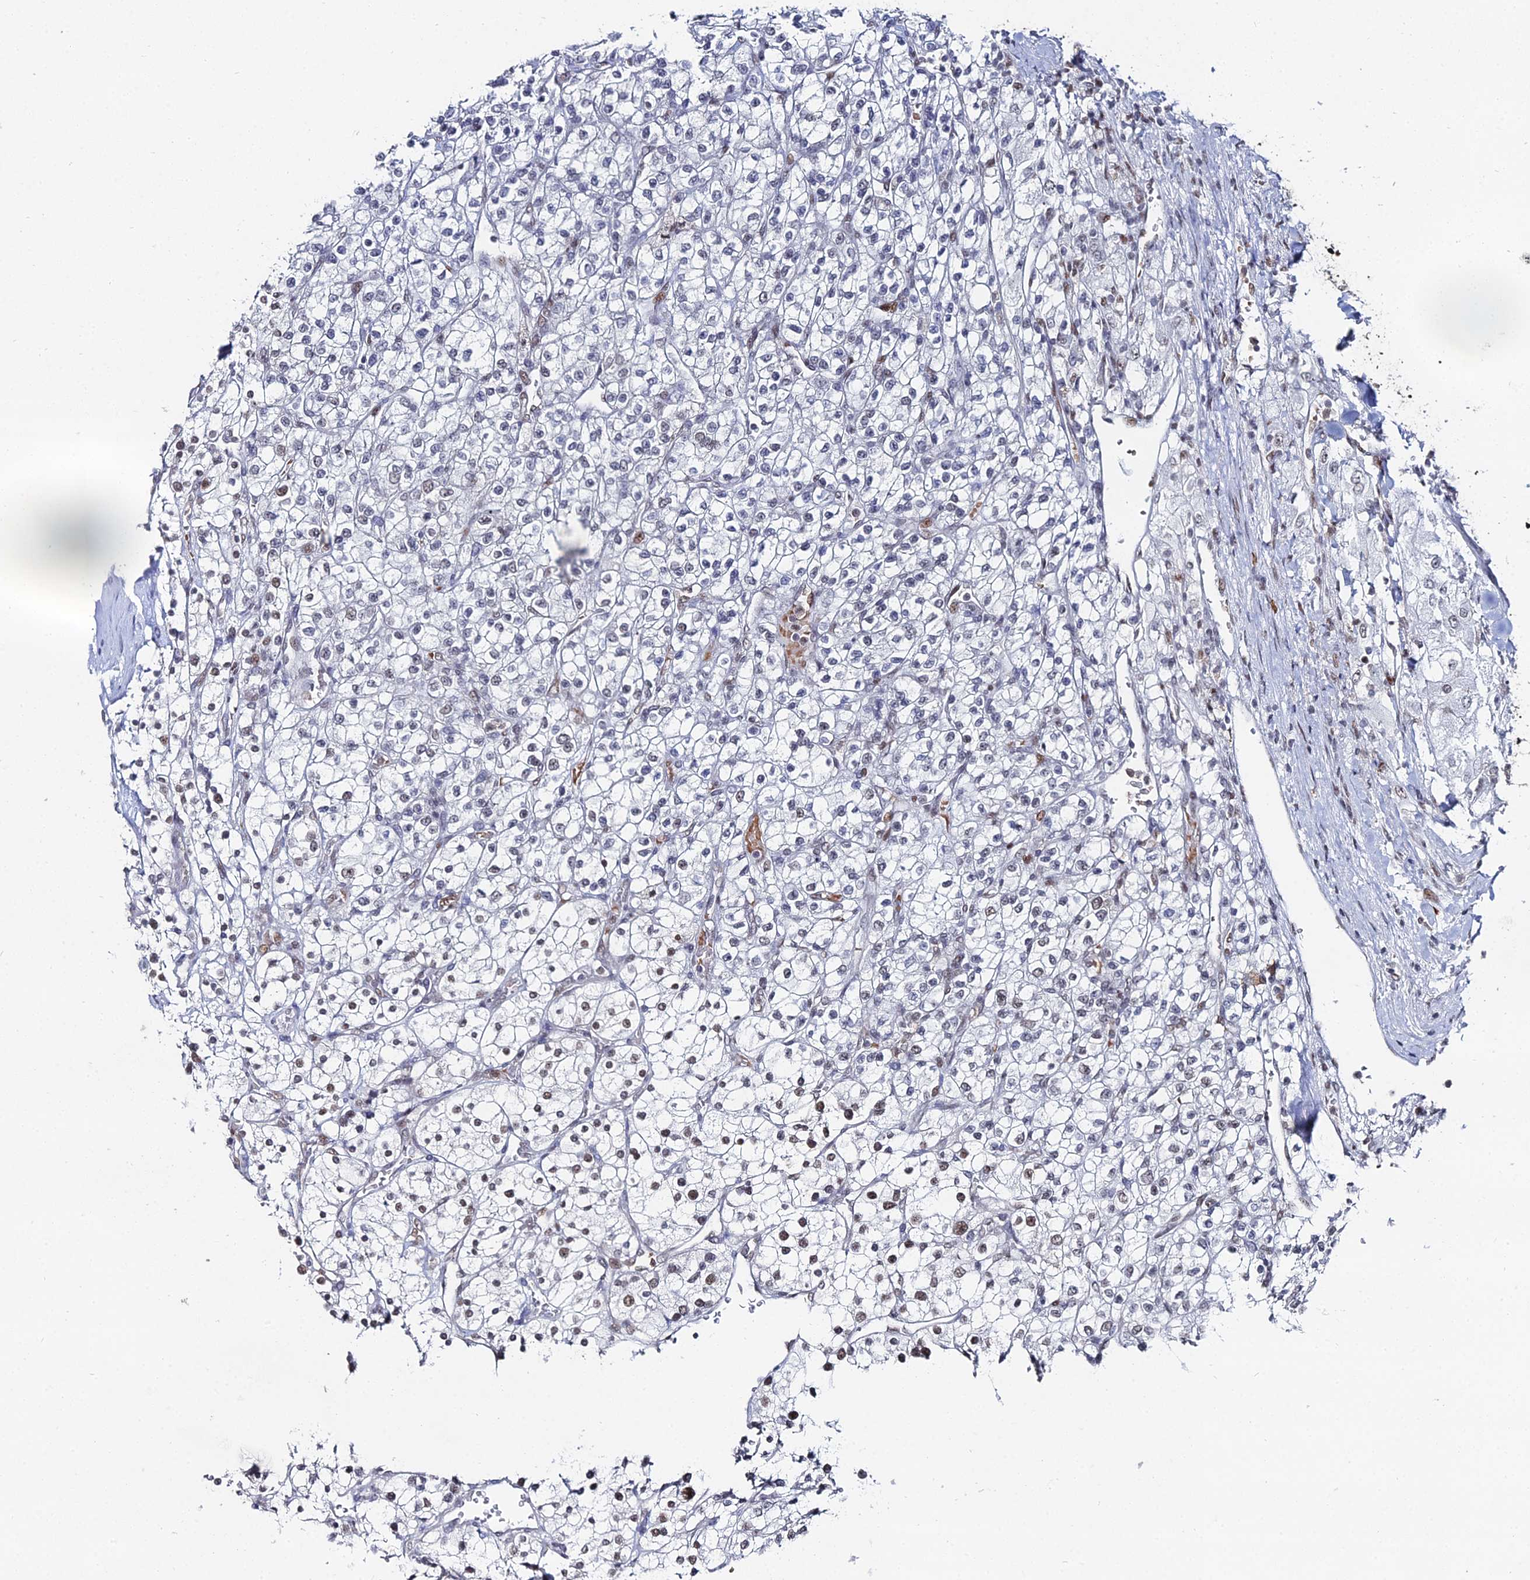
{"staining": {"intensity": "weak", "quantity": "<25%", "location": "nuclear"}, "tissue": "renal cancer", "cell_type": "Tumor cells", "image_type": "cancer", "snomed": [{"axis": "morphology", "description": "Adenocarcinoma, NOS"}, {"axis": "topography", "description": "Kidney"}], "caption": "IHC of human renal cancer shows no staining in tumor cells.", "gene": "GSC2", "patient": {"sex": "male", "age": 80}}